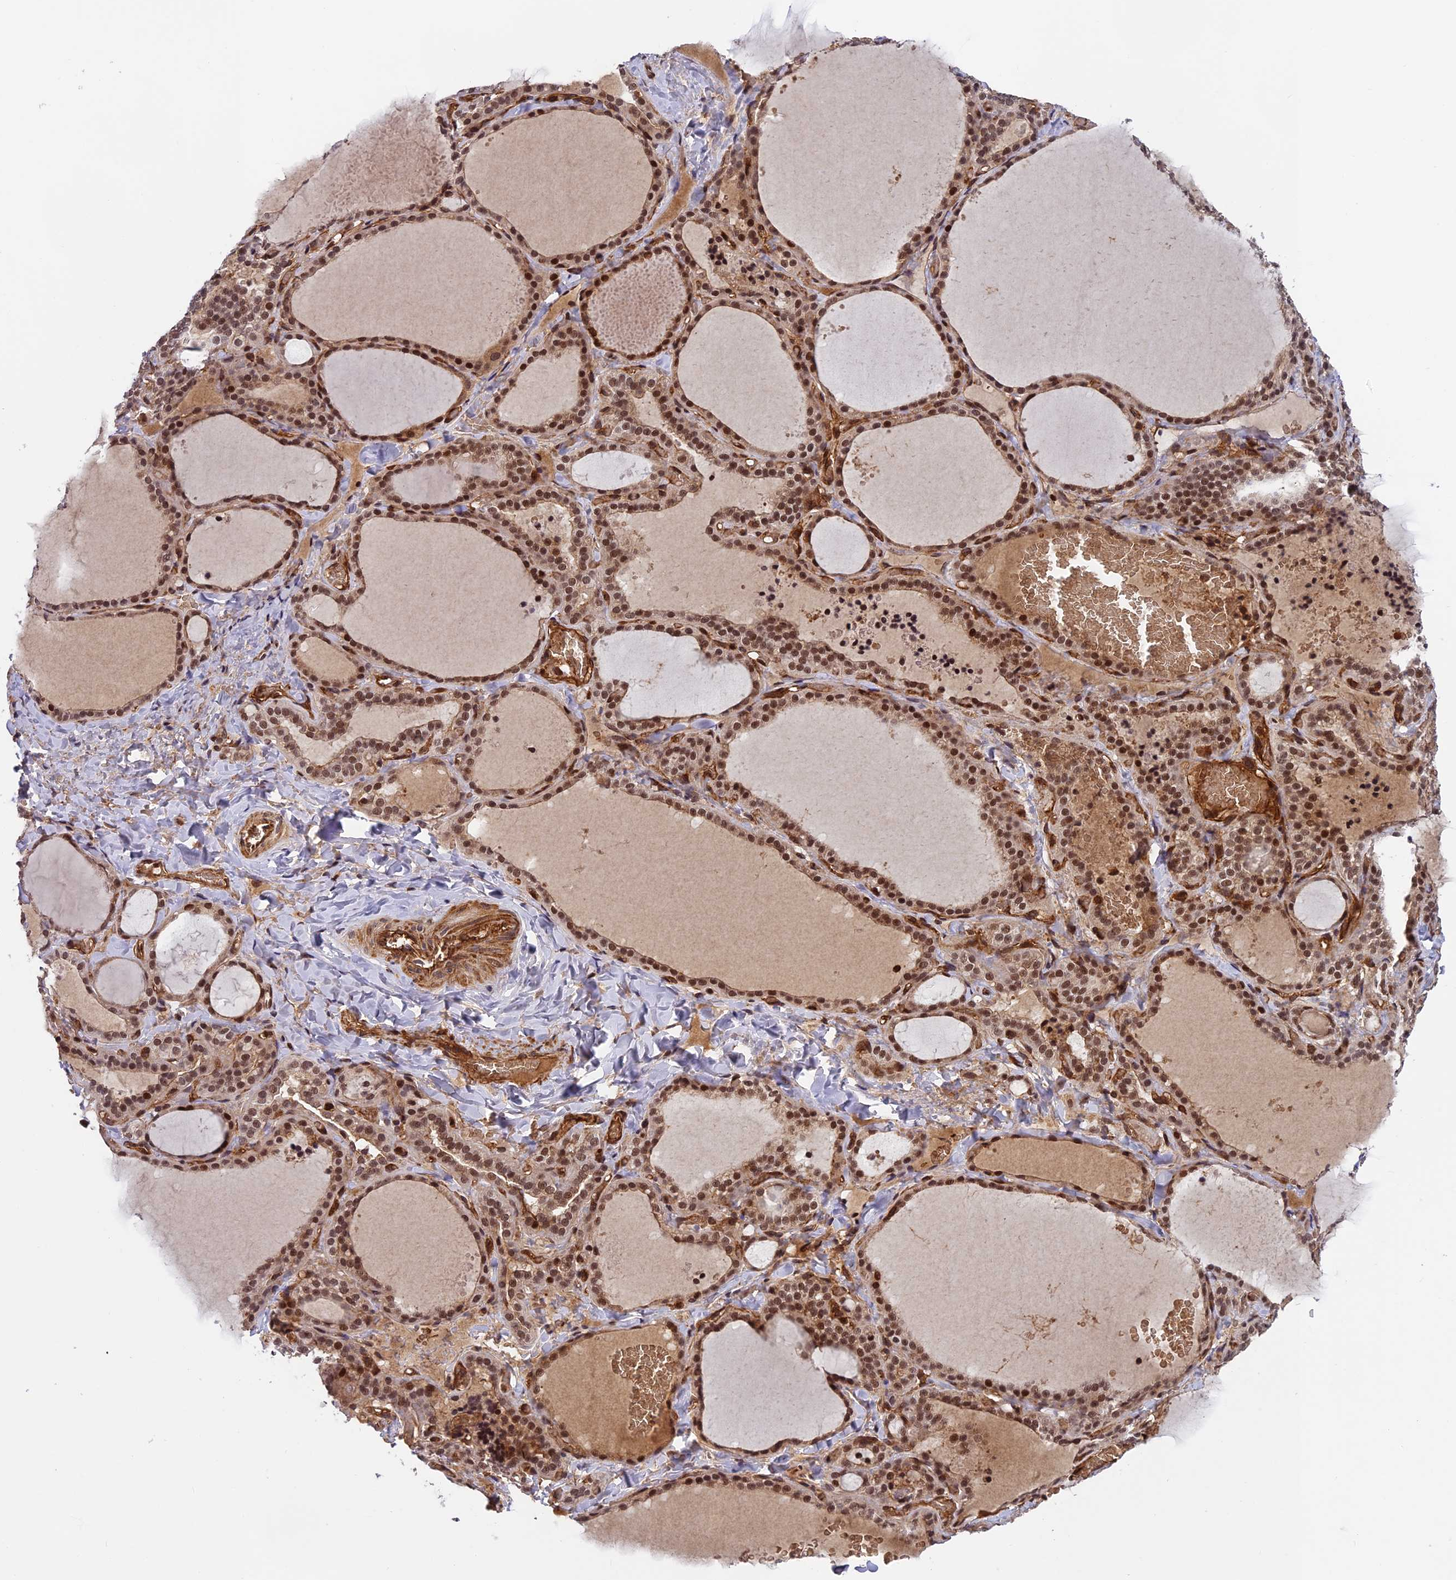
{"staining": {"intensity": "moderate", "quantity": ">75%", "location": "cytoplasmic/membranous,nuclear"}, "tissue": "thyroid gland", "cell_type": "Glandular cells", "image_type": "normal", "snomed": [{"axis": "morphology", "description": "Normal tissue, NOS"}, {"axis": "topography", "description": "Thyroid gland"}], "caption": "Unremarkable thyroid gland shows moderate cytoplasmic/membranous,nuclear positivity in approximately >75% of glandular cells (Brightfield microscopy of DAB IHC at high magnification)..", "gene": "OSBPL1A", "patient": {"sex": "female", "age": 22}}